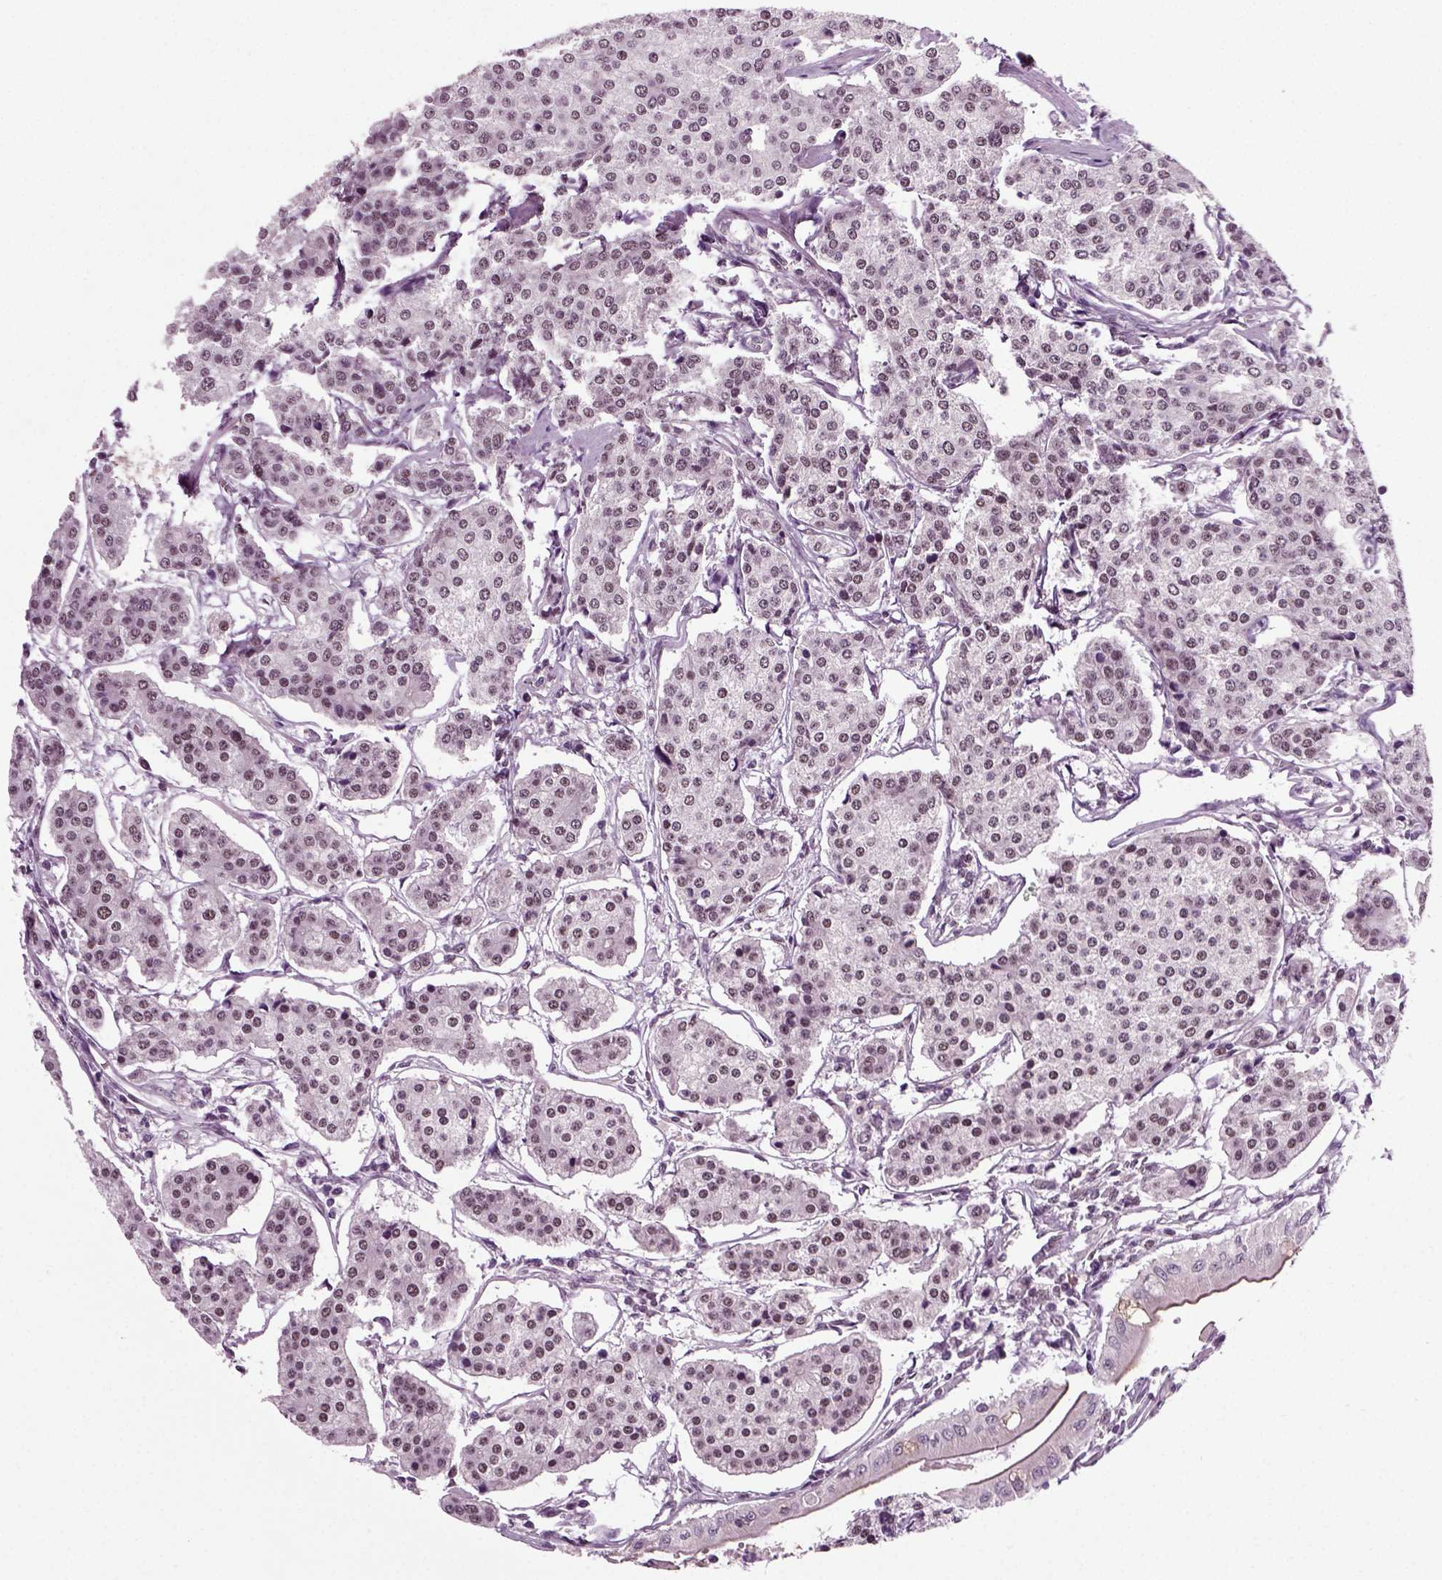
{"staining": {"intensity": "moderate", "quantity": "<25%", "location": "nuclear"}, "tissue": "carcinoid", "cell_type": "Tumor cells", "image_type": "cancer", "snomed": [{"axis": "morphology", "description": "Carcinoid, malignant, NOS"}, {"axis": "topography", "description": "Small intestine"}], "caption": "This is an image of immunohistochemistry staining of carcinoid (malignant), which shows moderate positivity in the nuclear of tumor cells.", "gene": "RCOR3", "patient": {"sex": "female", "age": 65}}